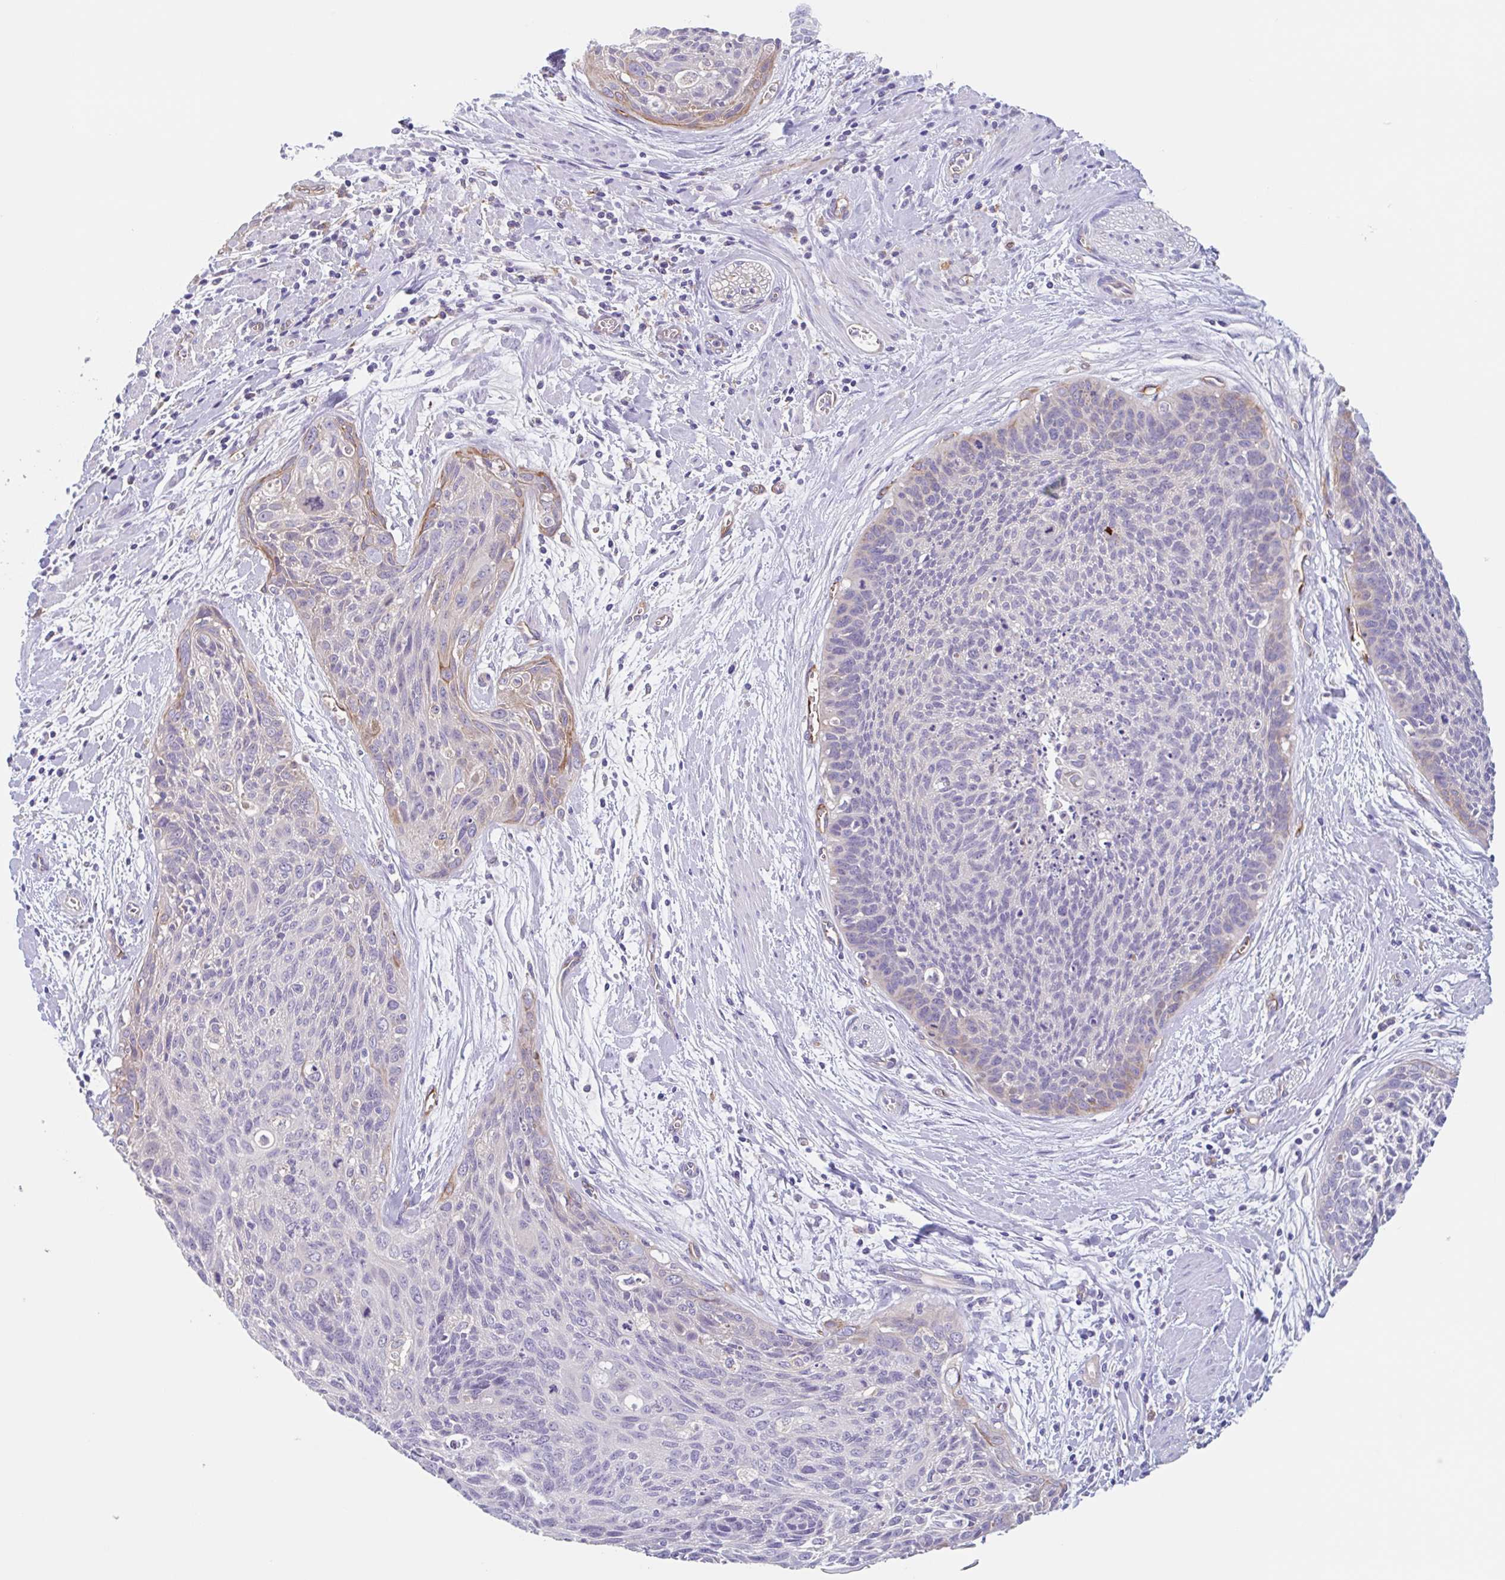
{"staining": {"intensity": "moderate", "quantity": "<25%", "location": "cytoplasmic/membranous"}, "tissue": "cervical cancer", "cell_type": "Tumor cells", "image_type": "cancer", "snomed": [{"axis": "morphology", "description": "Squamous cell carcinoma, NOS"}, {"axis": "topography", "description": "Cervix"}], "caption": "The micrograph reveals staining of cervical squamous cell carcinoma, revealing moderate cytoplasmic/membranous protein staining (brown color) within tumor cells.", "gene": "EHD4", "patient": {"sex": "female", "age": 55}}